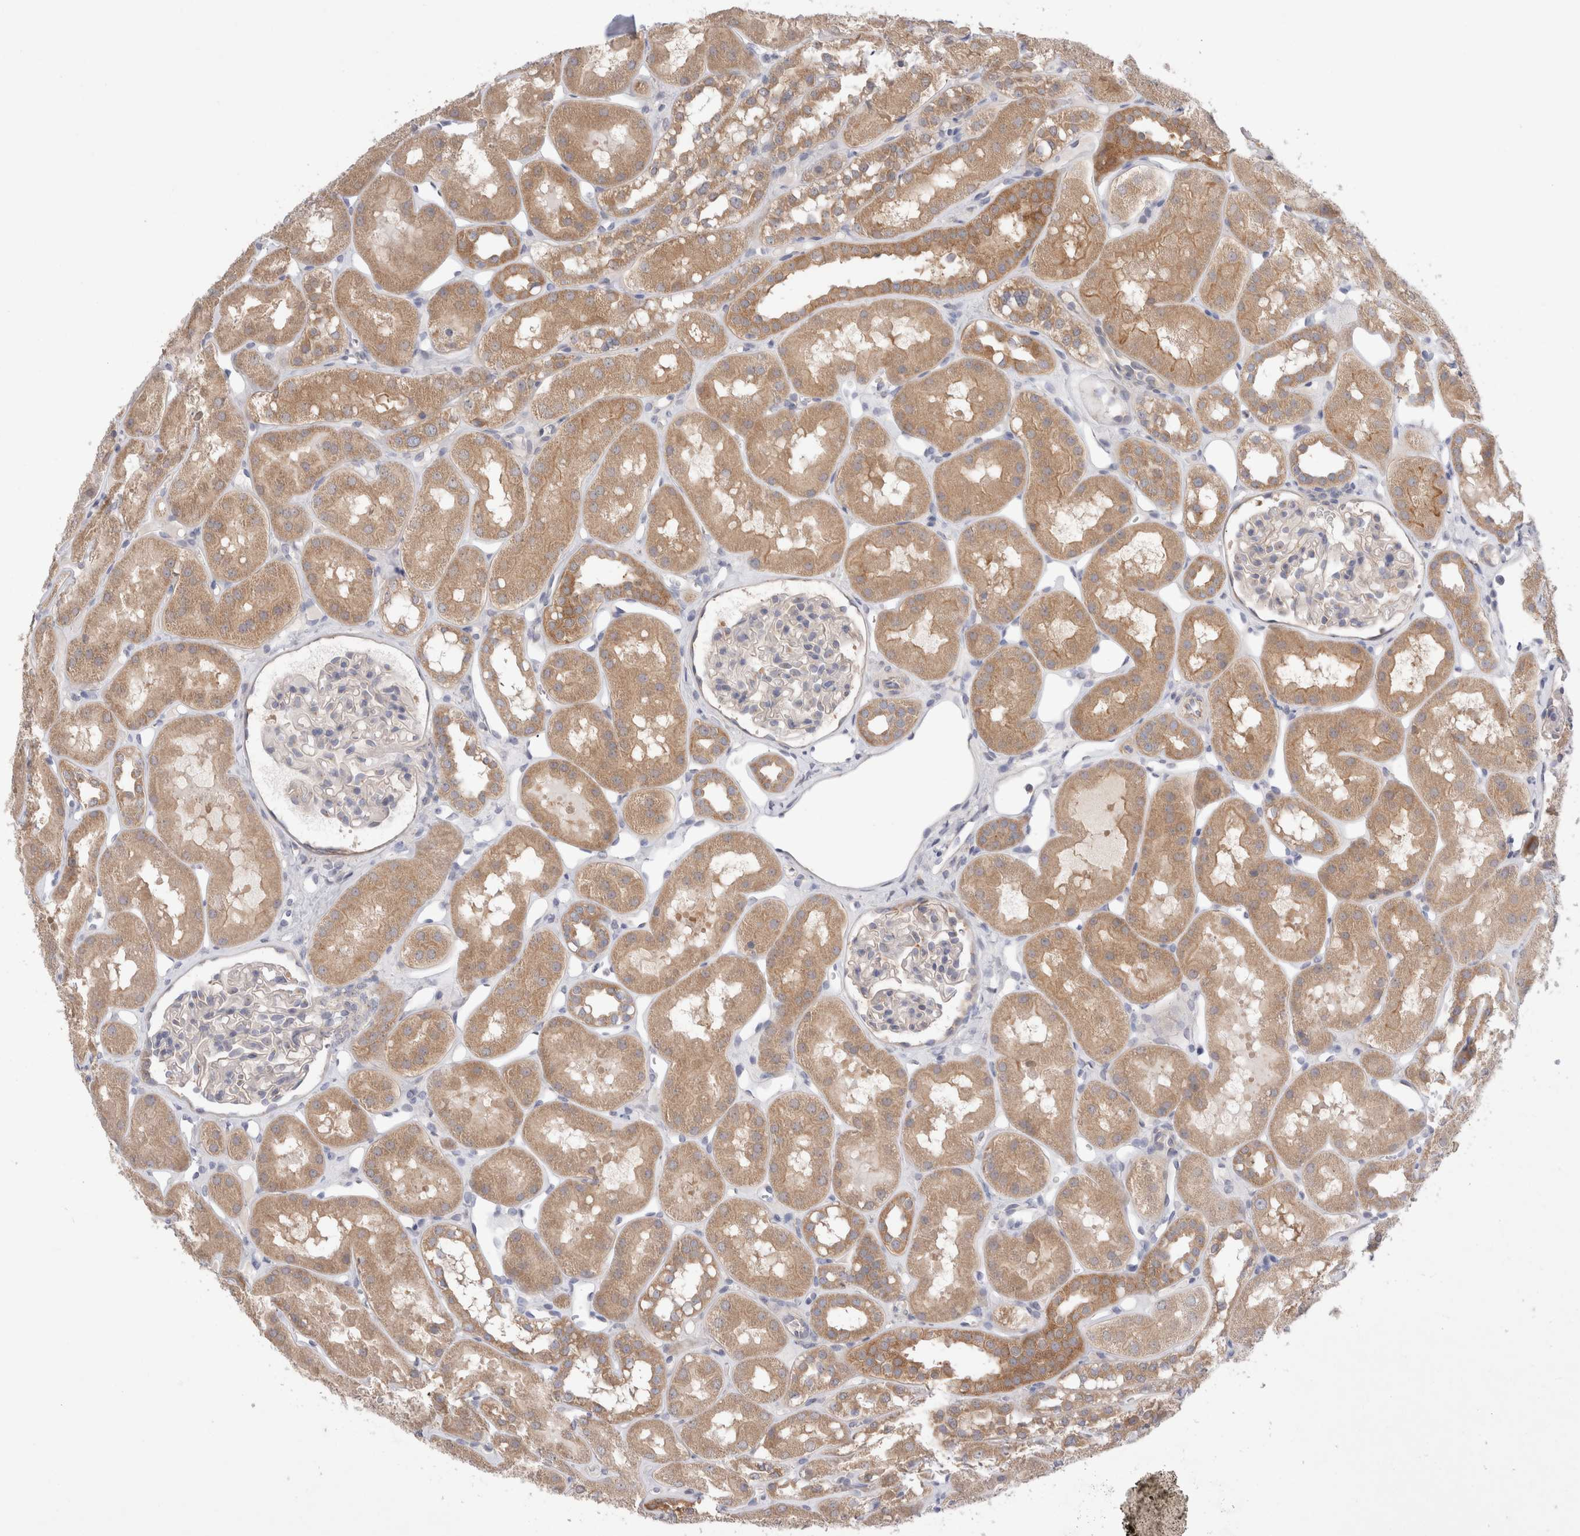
{"staining": {"intensity": "weak", "quantity": "<25%", "location": "cytoplasmic/membranous"}, "tissue": "kidney", "cell_type": "Cells in glomeruli", "image_type": "normal", "snomed": [{"axis": "morphology", "description": "Normal tissue, NOS"}, {"axis": "topography", "description": "Kidney"}], "caption": "Kidney stained for a protein using immunohistochemistry (IHC) displays no positivity cells in glomeruli.", "gene": "IFT74", "patient": {"sex": "male", "age": 16}}